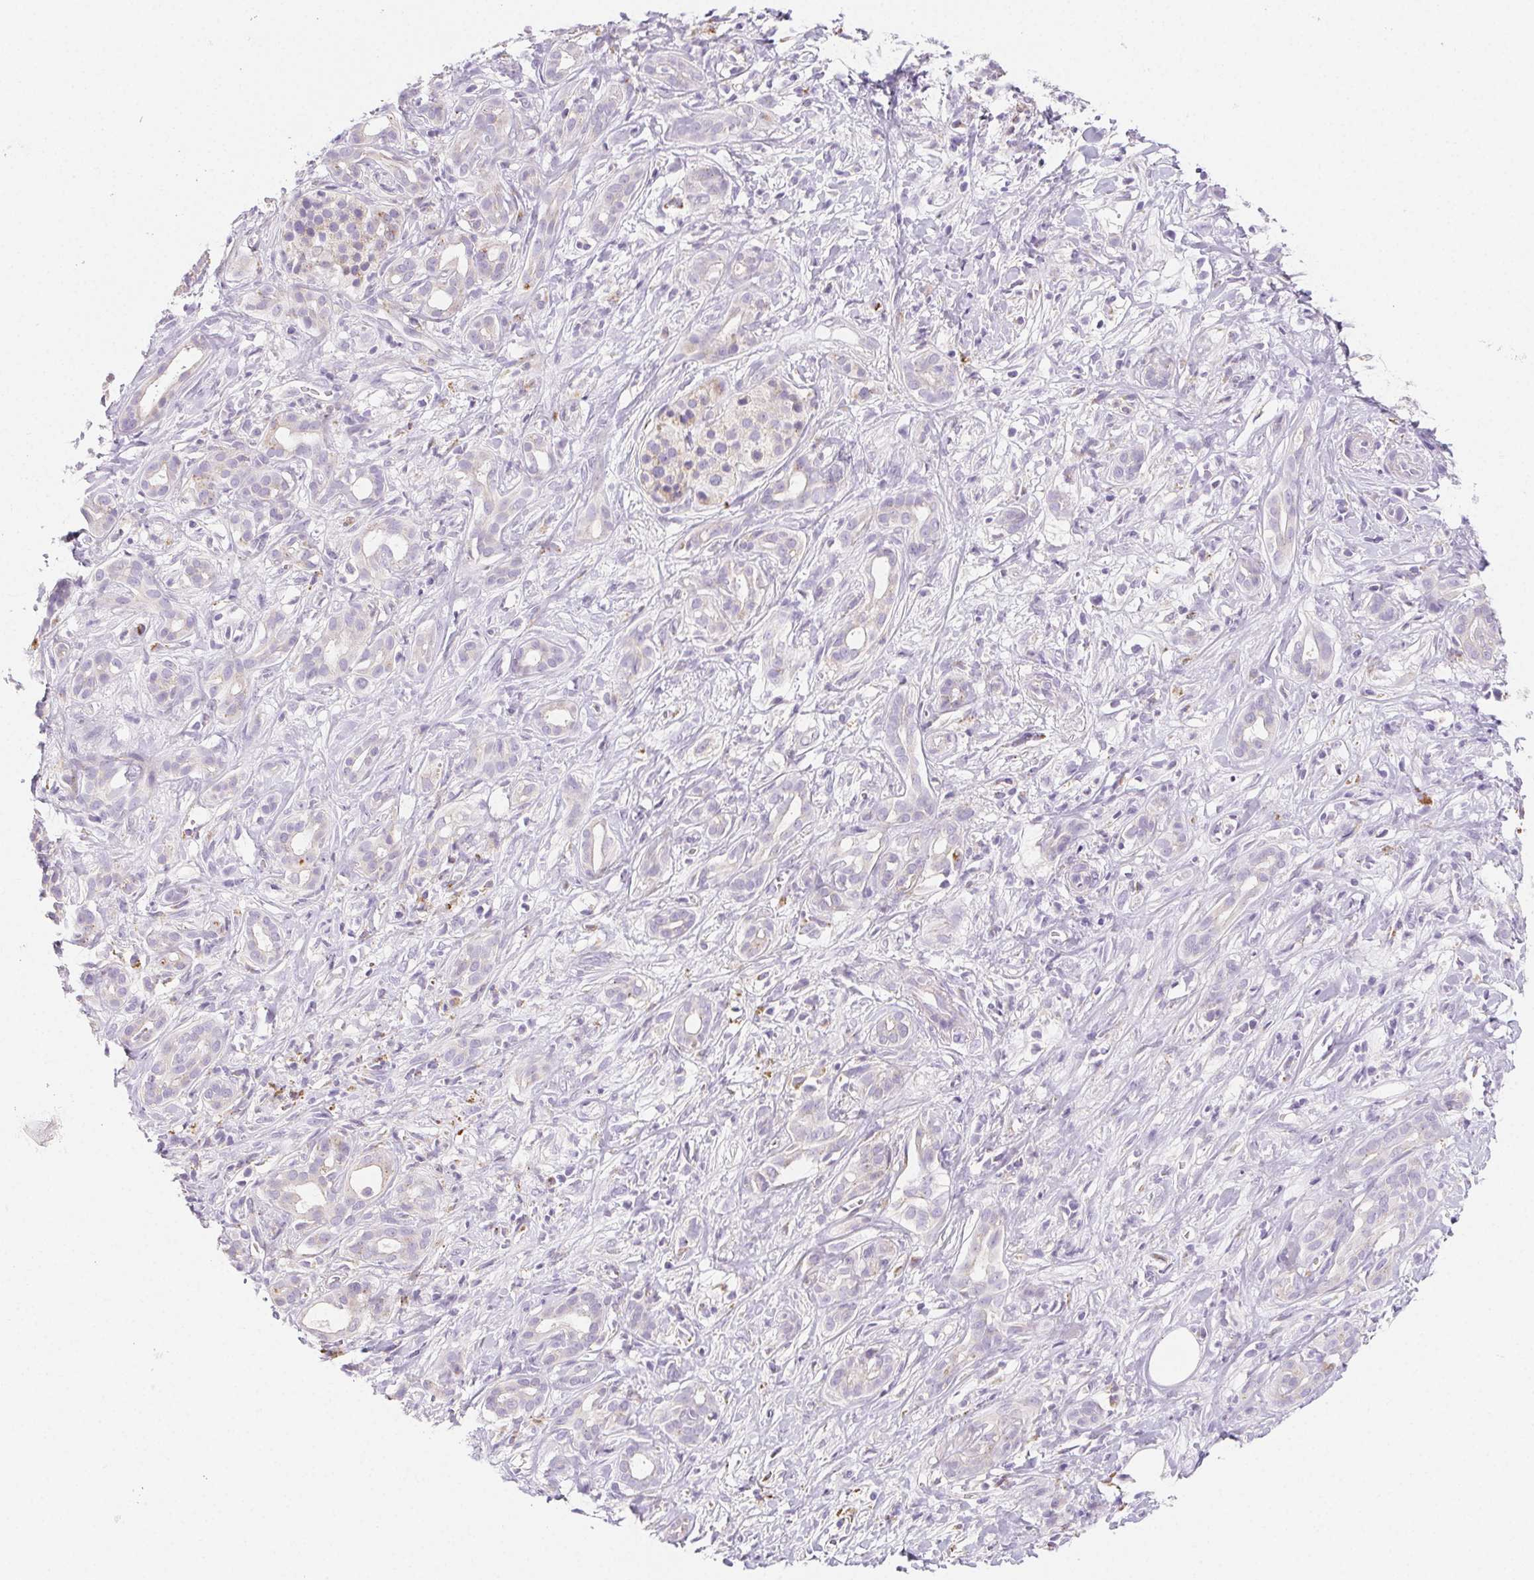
{"staining": {"intensity": "negative", "quantity": "none", "location": "none"}, "tissue": "pancreatic cancer", "cell_type": "Tumor cells", "image_type": "cancer", "snomed": [{"axis": "morphology", "description": "Adenocarcinoma, NOS"}, {"axis": "topography", "description": "Pancreas"}], "caption": "A histopathology image of human pancreatic adenocarcinoma is negative for staining in tumor cells.", "gene": "LIPA", "patient": {"sex": "male", "age": 61}}